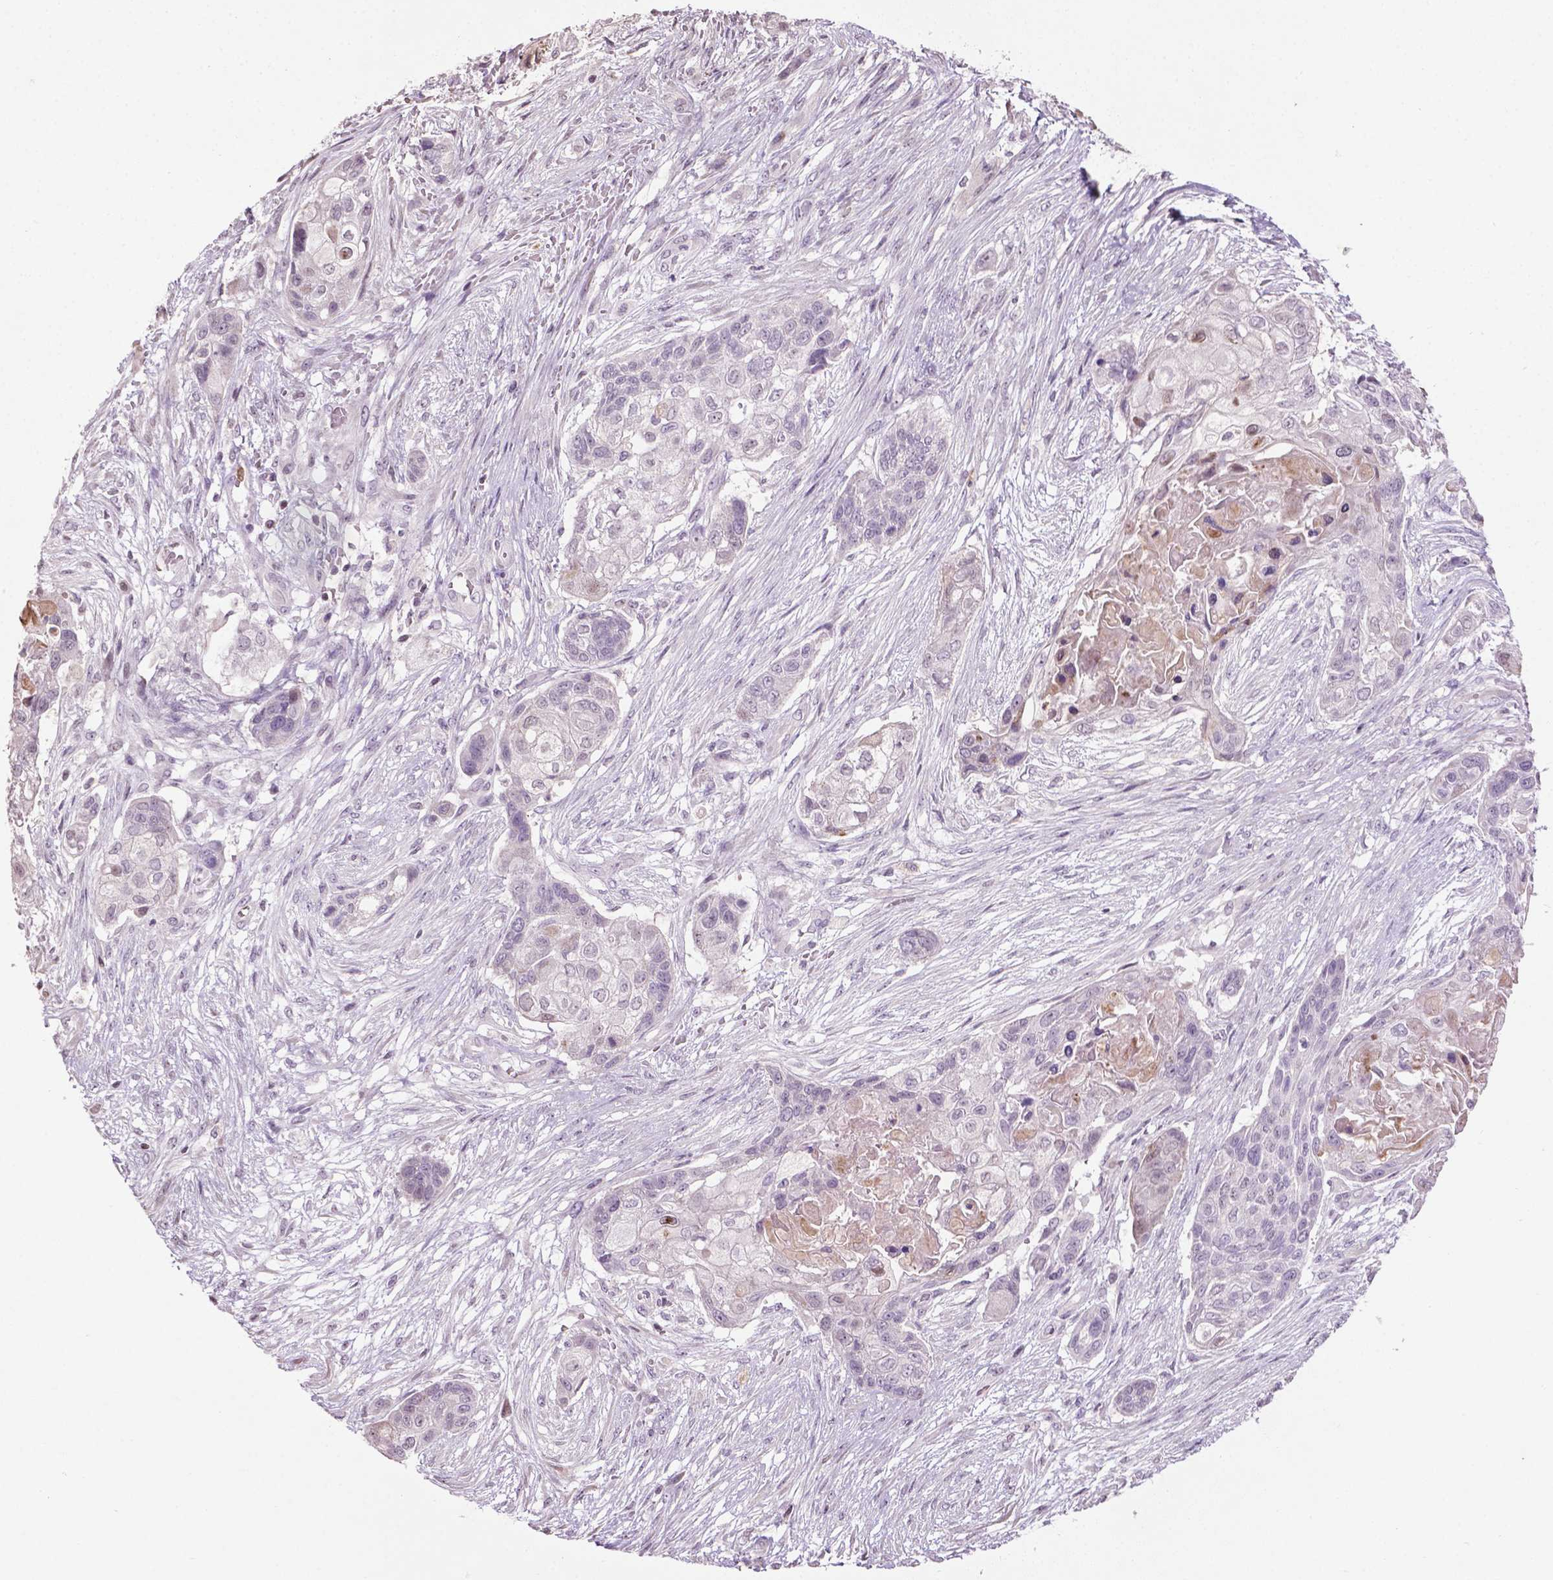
{"staining": {"intensity": "negative", "quantity": "none", "location": "none"}, "tissue": "lung cancer", "cell_type": "Tumor cells", "image_type": "cancer", "snomed": [{"axis": "morphology", "description": "Squamous cell carcinoma, NOS"}, {"axis": "topography", "description": "Lung"}], "caption": "High magnification brightfield microscopy of lung cancer (squamous cell carcinoma) stained with DAB (3,3'-diaminobenzidine) (brown) and counterstained with hematoxylin (blue): tumor cells show no significant positivity.", "gene": "NTNG2", "patient": {"sex": "male", "age": 69}}